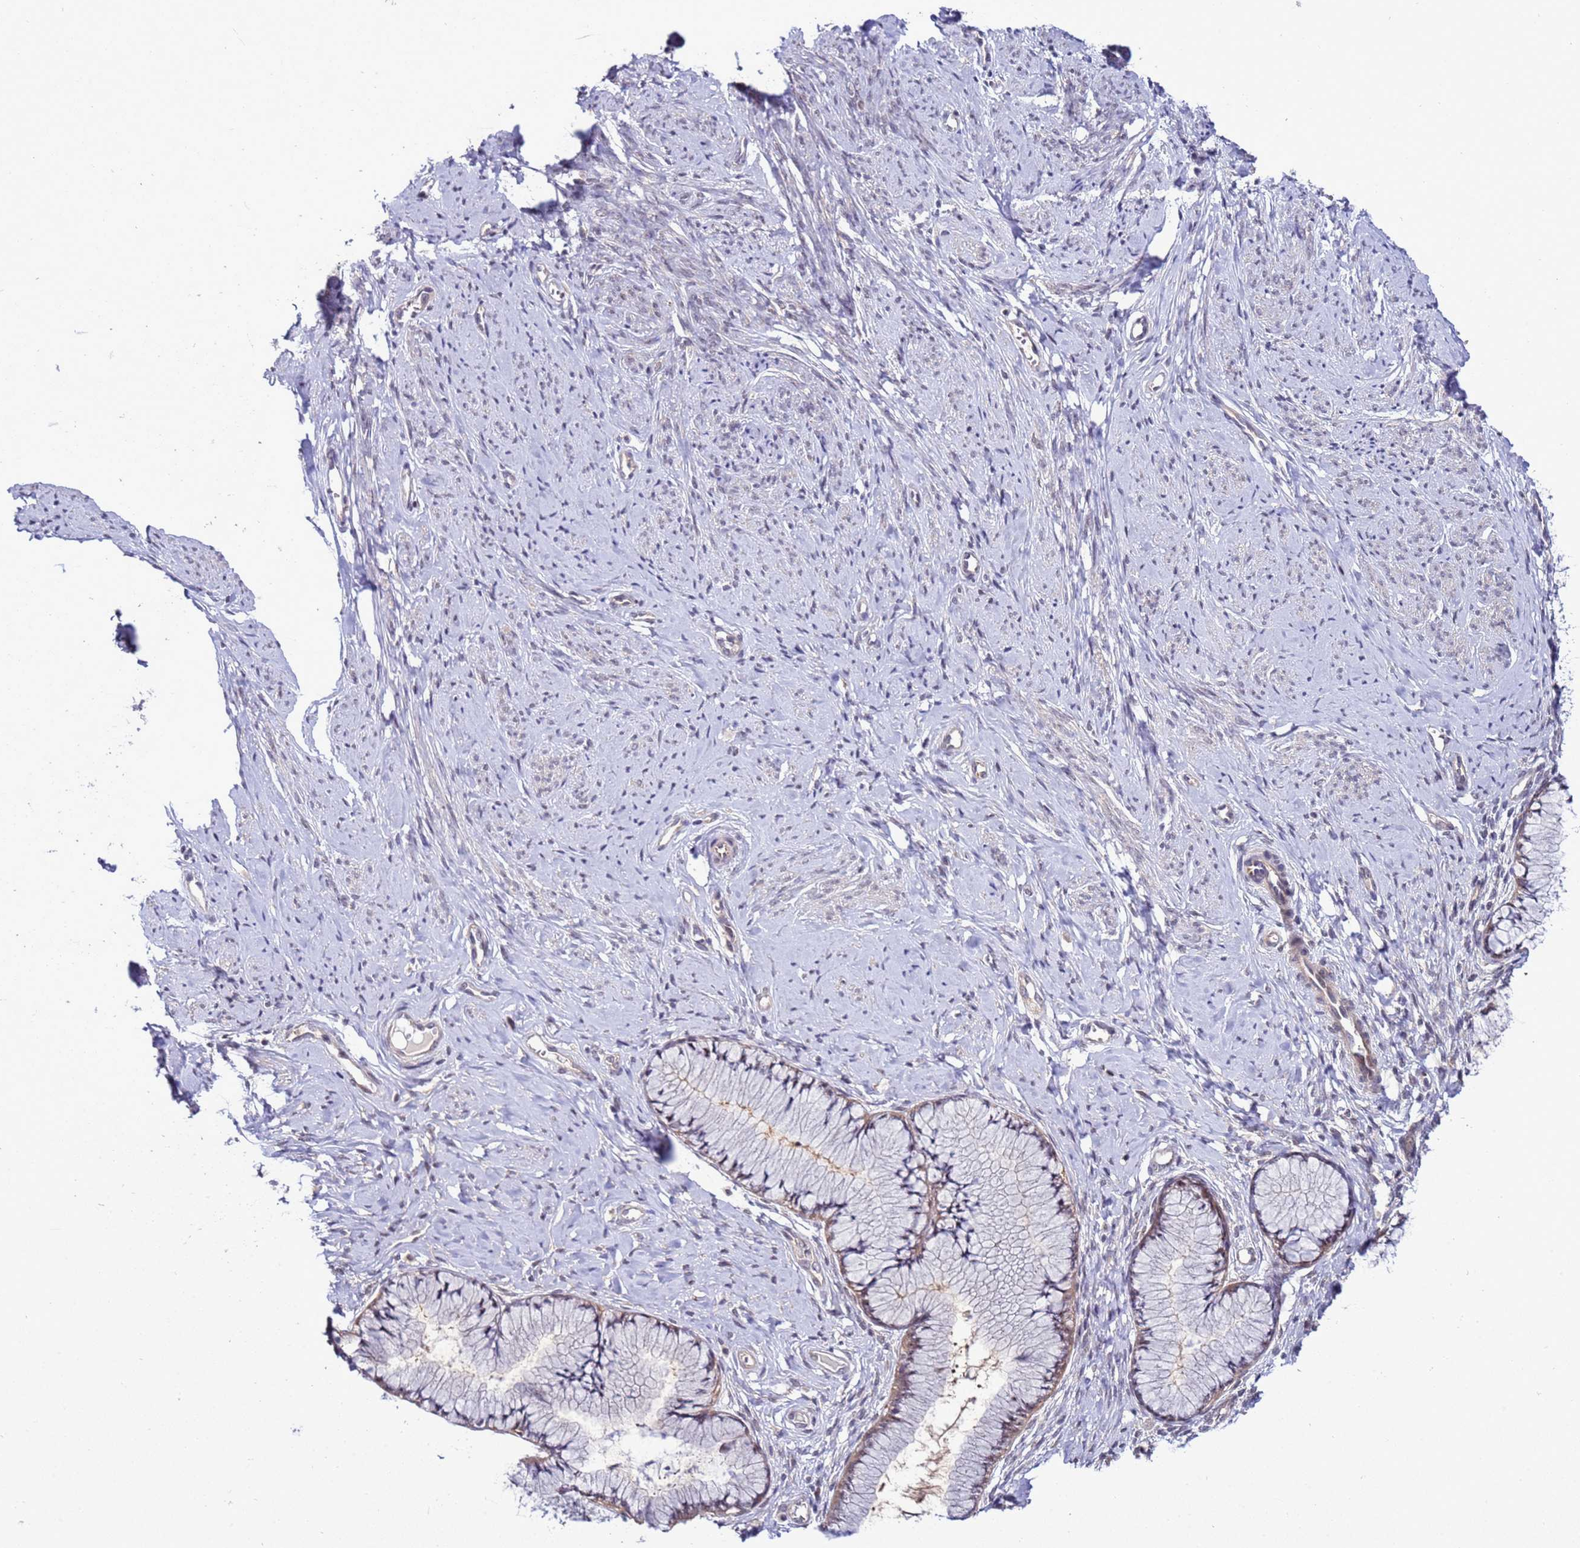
{"staining": {"intensity": "moderate", "quantity": "<25%", "location": "cytoplasmic/membranous,nuclear"}, "tissue": "cervix", "cell_type": "Glandular cells", "image_type": "normal", "snomed": [{"axis": "morphology", "description": "Normal tissue, NOS"}, {"axis": "topography", "description": "Cervix"}], "caption": "Immunohistochemistry (IHC) of unremarkable human cervix reveals low levels of moderate cytoplasmic/membranous,nuclear positivity in about <25% of glandular cells. Using DAB (3,3'-diaminobenzidine) (brown) and hematoxylin (blue) stains, captured at high magnification using brightfield microscopy.", "gene": "GEN1", "patient": {"sex": "female", "age": 42}}